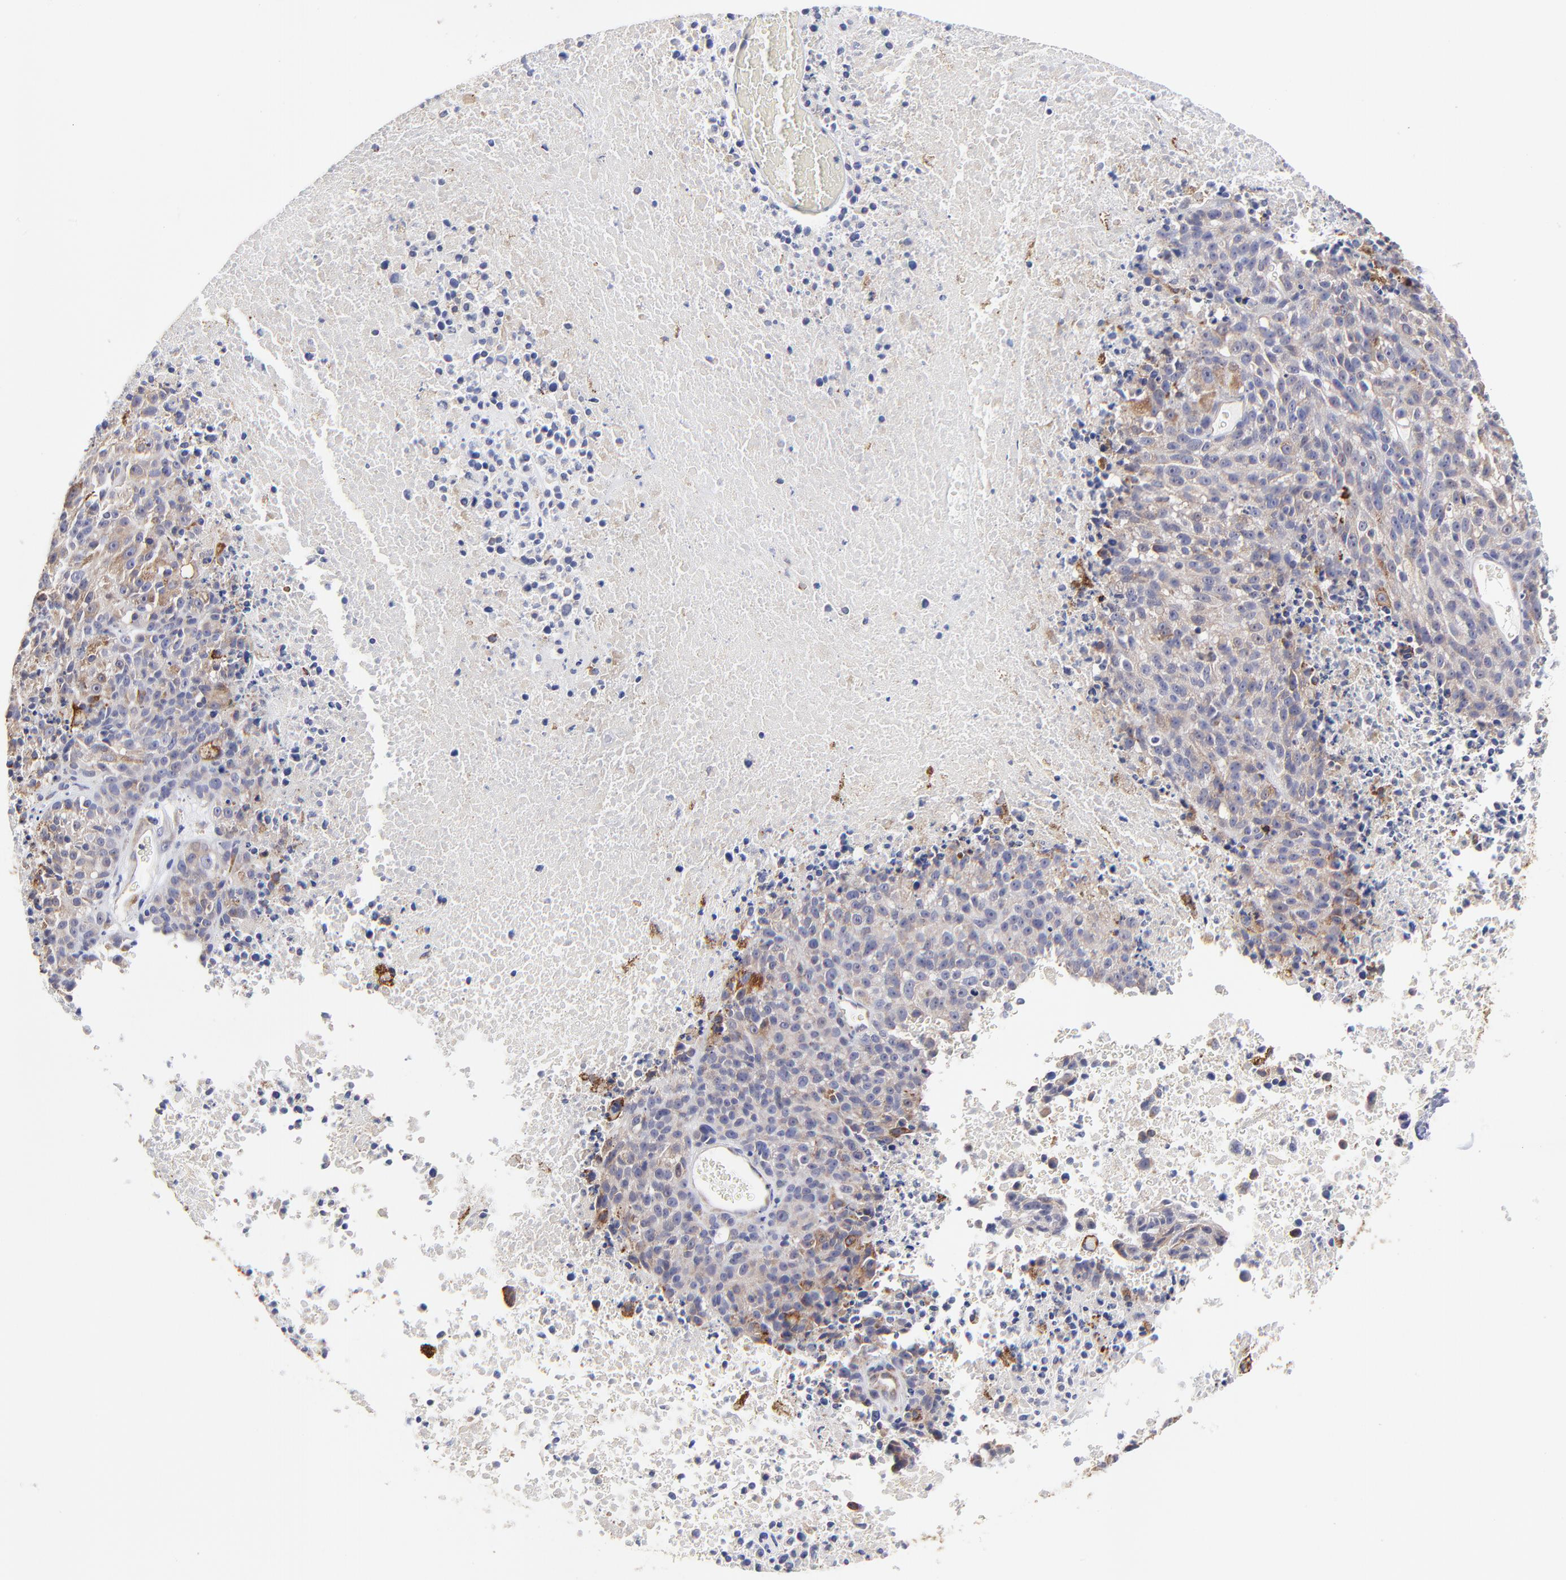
{"staining": {"intensity": "weak", "quantity": "25%-75%", "location": "cytoplasmic/membranous"}, "tissue": "melanoma", "cell_type": "Tumor cells", "image_type": "cancer", "snomed": [{"axis": "morphology", "description": "Malignant melanoma, Metastatic site"}, {"axis": "topography", "description": "Cerebral cortex"}], "caption": "The histopathology image reveals a brown stain indicating the presence of a protein in the cytoplasmic/membranous of tumor cells in melanoma. The staining is performed using DAB (3,3'-diaminobenzidine) brown chromogen to label protein expression. The nuclei are counter-stained blue using hematoxylin.", "gene": "GCSAM", "patient": {"sex": "female", "age": 52}}